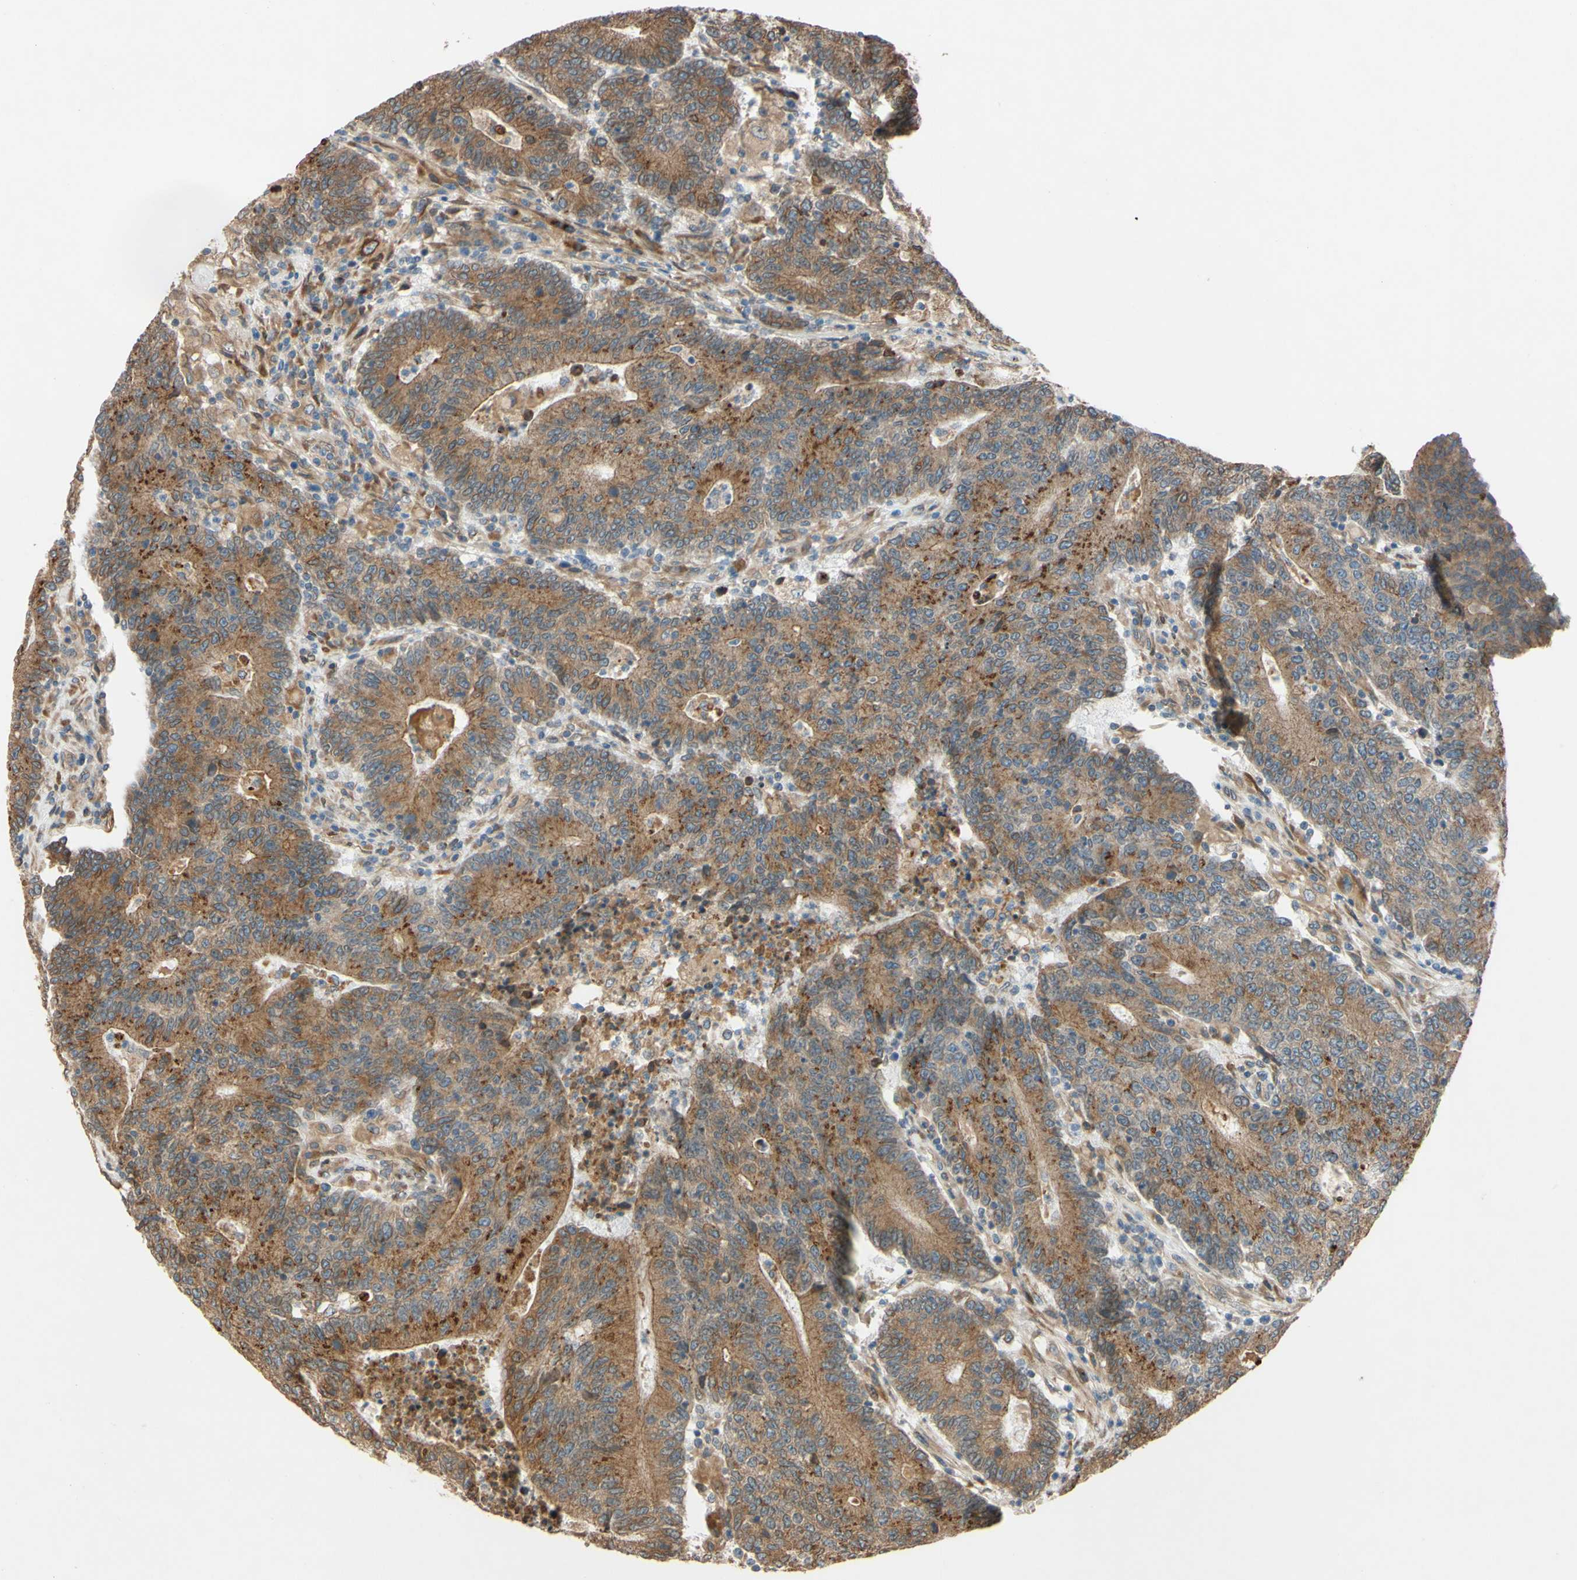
{"staining": {"intensity": "strong", "quantity": ">75%", "location": "cytoplasmic/membranous"}, "tissue": "colorectal cancer", "cell_type": "Tumor cells", "image_type": "cancer", "snomed": [{"axis": "morphology", "description": "Normal tissue, NOS"}, {"axis": "morphology", "description": "Adenocarcinoma, NOS"}, {"axis": "topography", "description": "Colon"}], "caption": "This is an image of IHC staining of colorectal cancer, which shows strong expression in the cytoplasmic/membranous of tumor cells.", "gene": "PTPRU", "patient": {"sex": "female", "age": 75}}